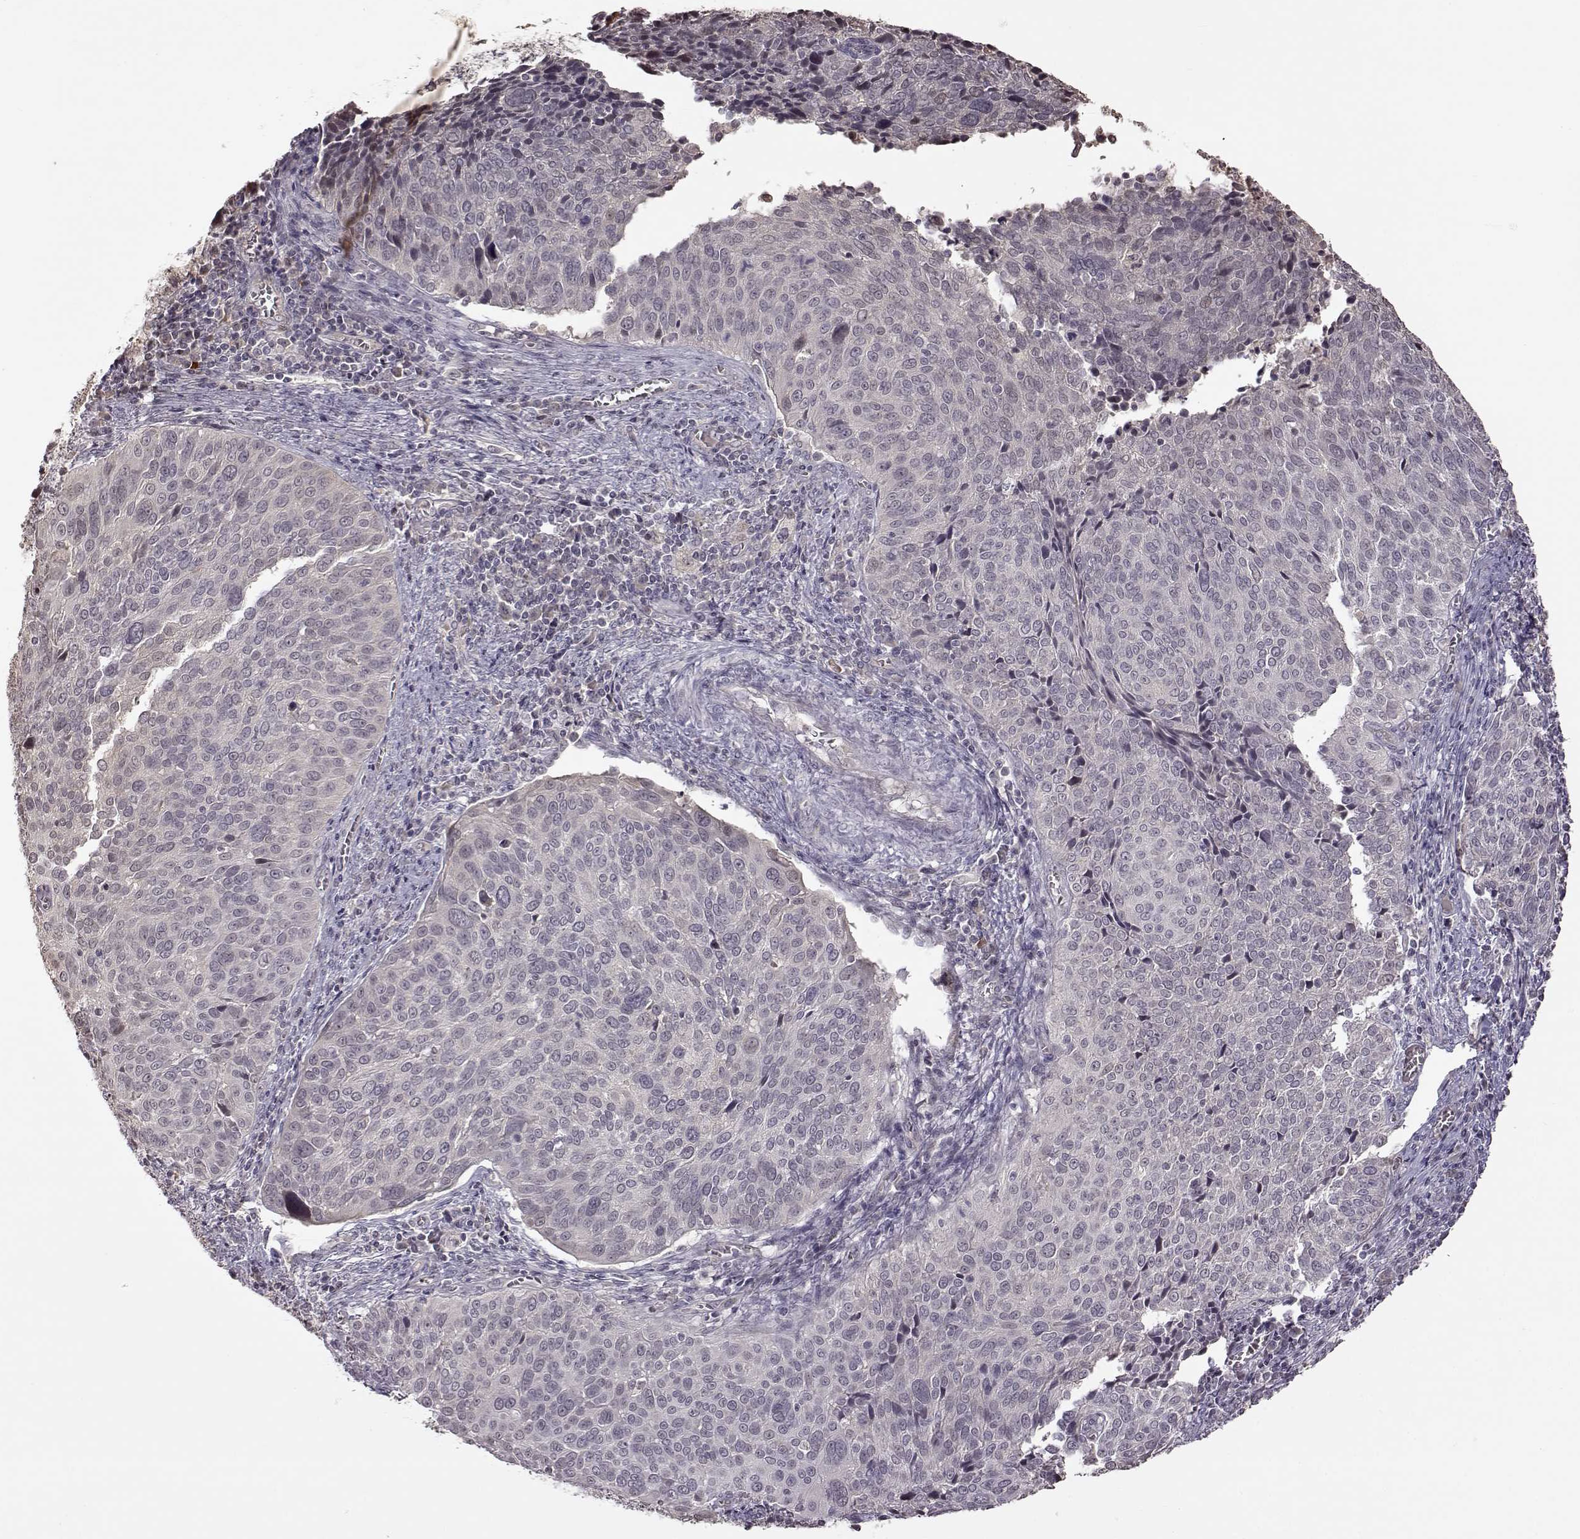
{"staining": {"intensity": "negative", "quantity": "none", "location": "none"}, "tissue": "cervical cancer", "cell_type": "Tumor cells", "image_type": "cancer", "snomed": [{"axis": "morphology", "description": "Squamous cell carcinoma, NOS"}, {"axis": "topography", "description": "Cervix"}], "caption": "This is an immunohistochemistry photomicrograph of human cervical cancer. There is no staining in tumor cells.", "gene": "CRB1", "patient": {"sex": "female", "age": 39}}